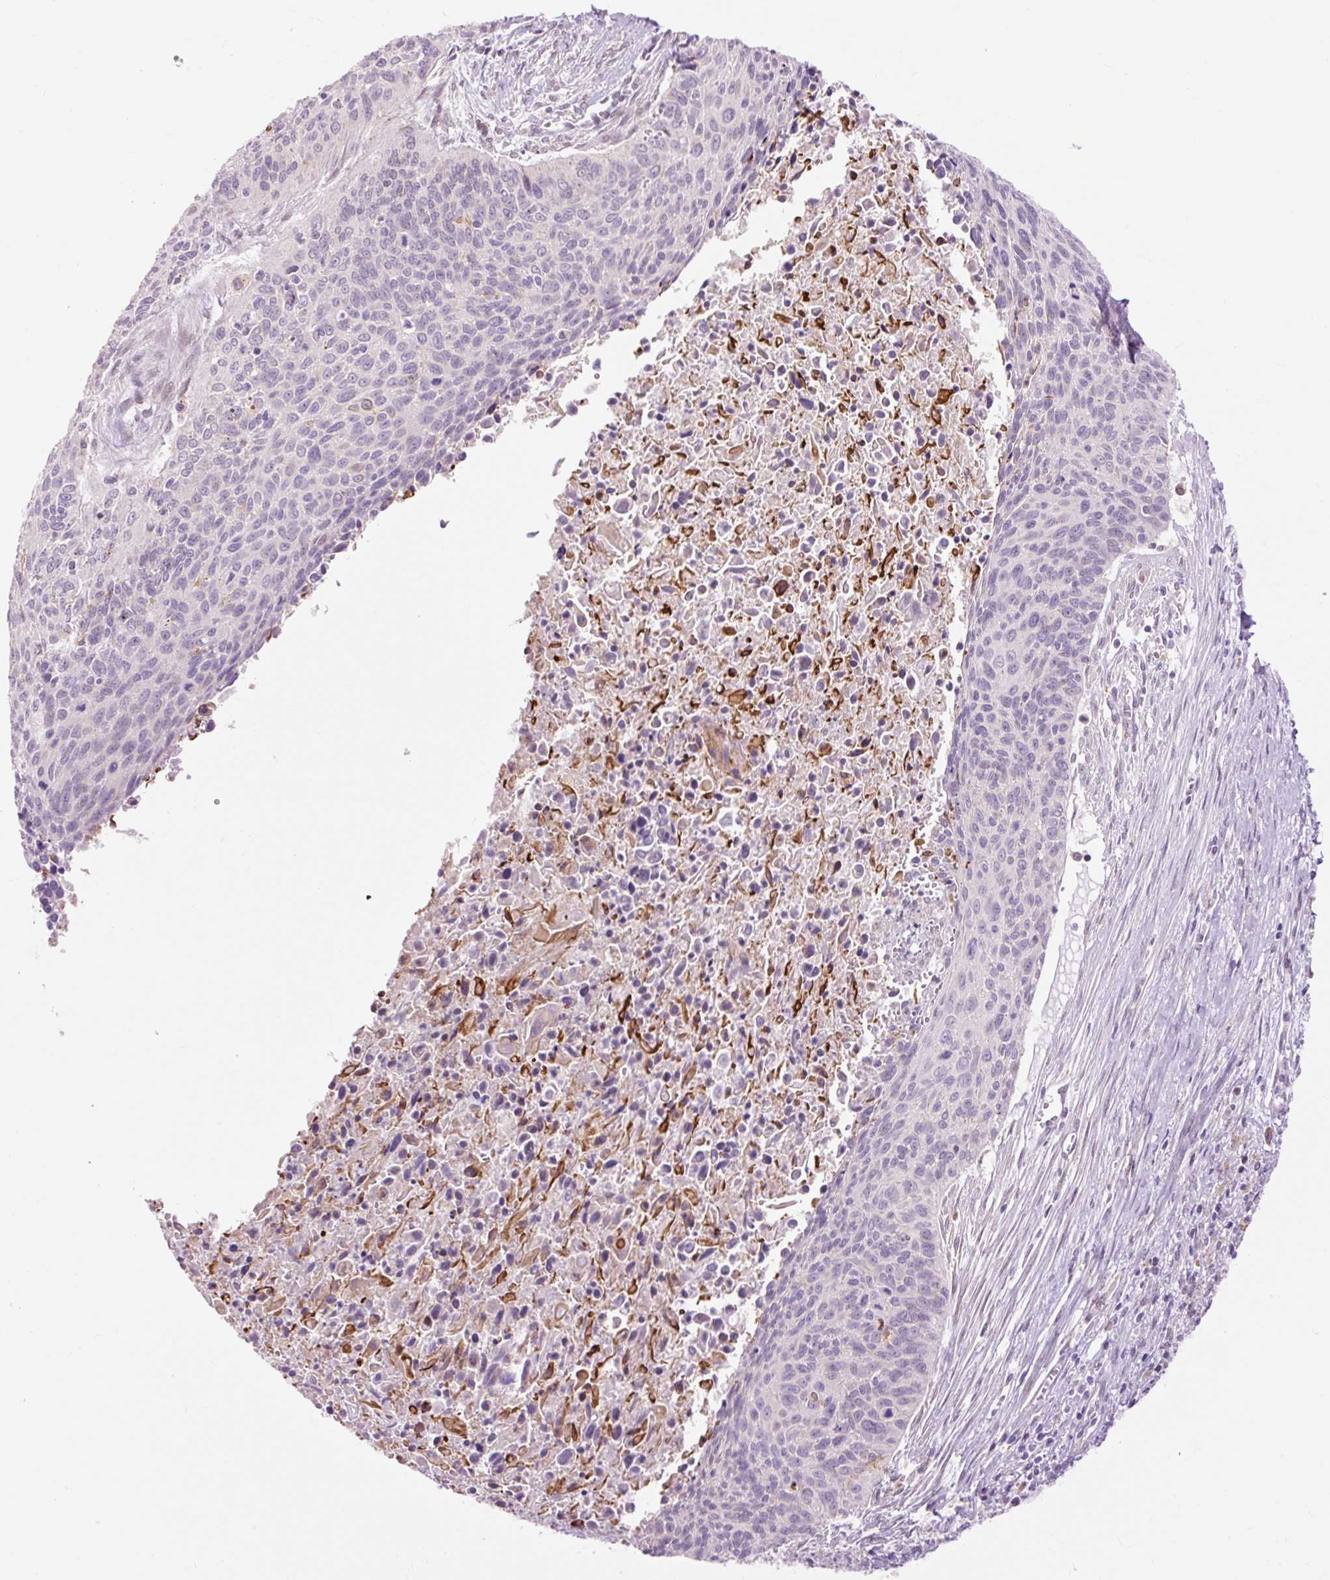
{"staining": {"intensity": "negative", "quantity": "none", "location": "none"}, "tissue": "cervical cancer", "cell_type": "Tumor cells", "image_type": "cancer", "snomed": [{"axis": "morphology", "description": "Squamous cell carcinoma, NOS"}, {"axis": "topography", "description": "Cervix"}], "caption": "An IHC image of cervical cancer (squamous cell carcinoma) is shown. There is no staining in tumor cells of cervical cancer (squamous cell carcinoma).", "gene": "LY86", "patient": {"sex": "female", "age": 55}}